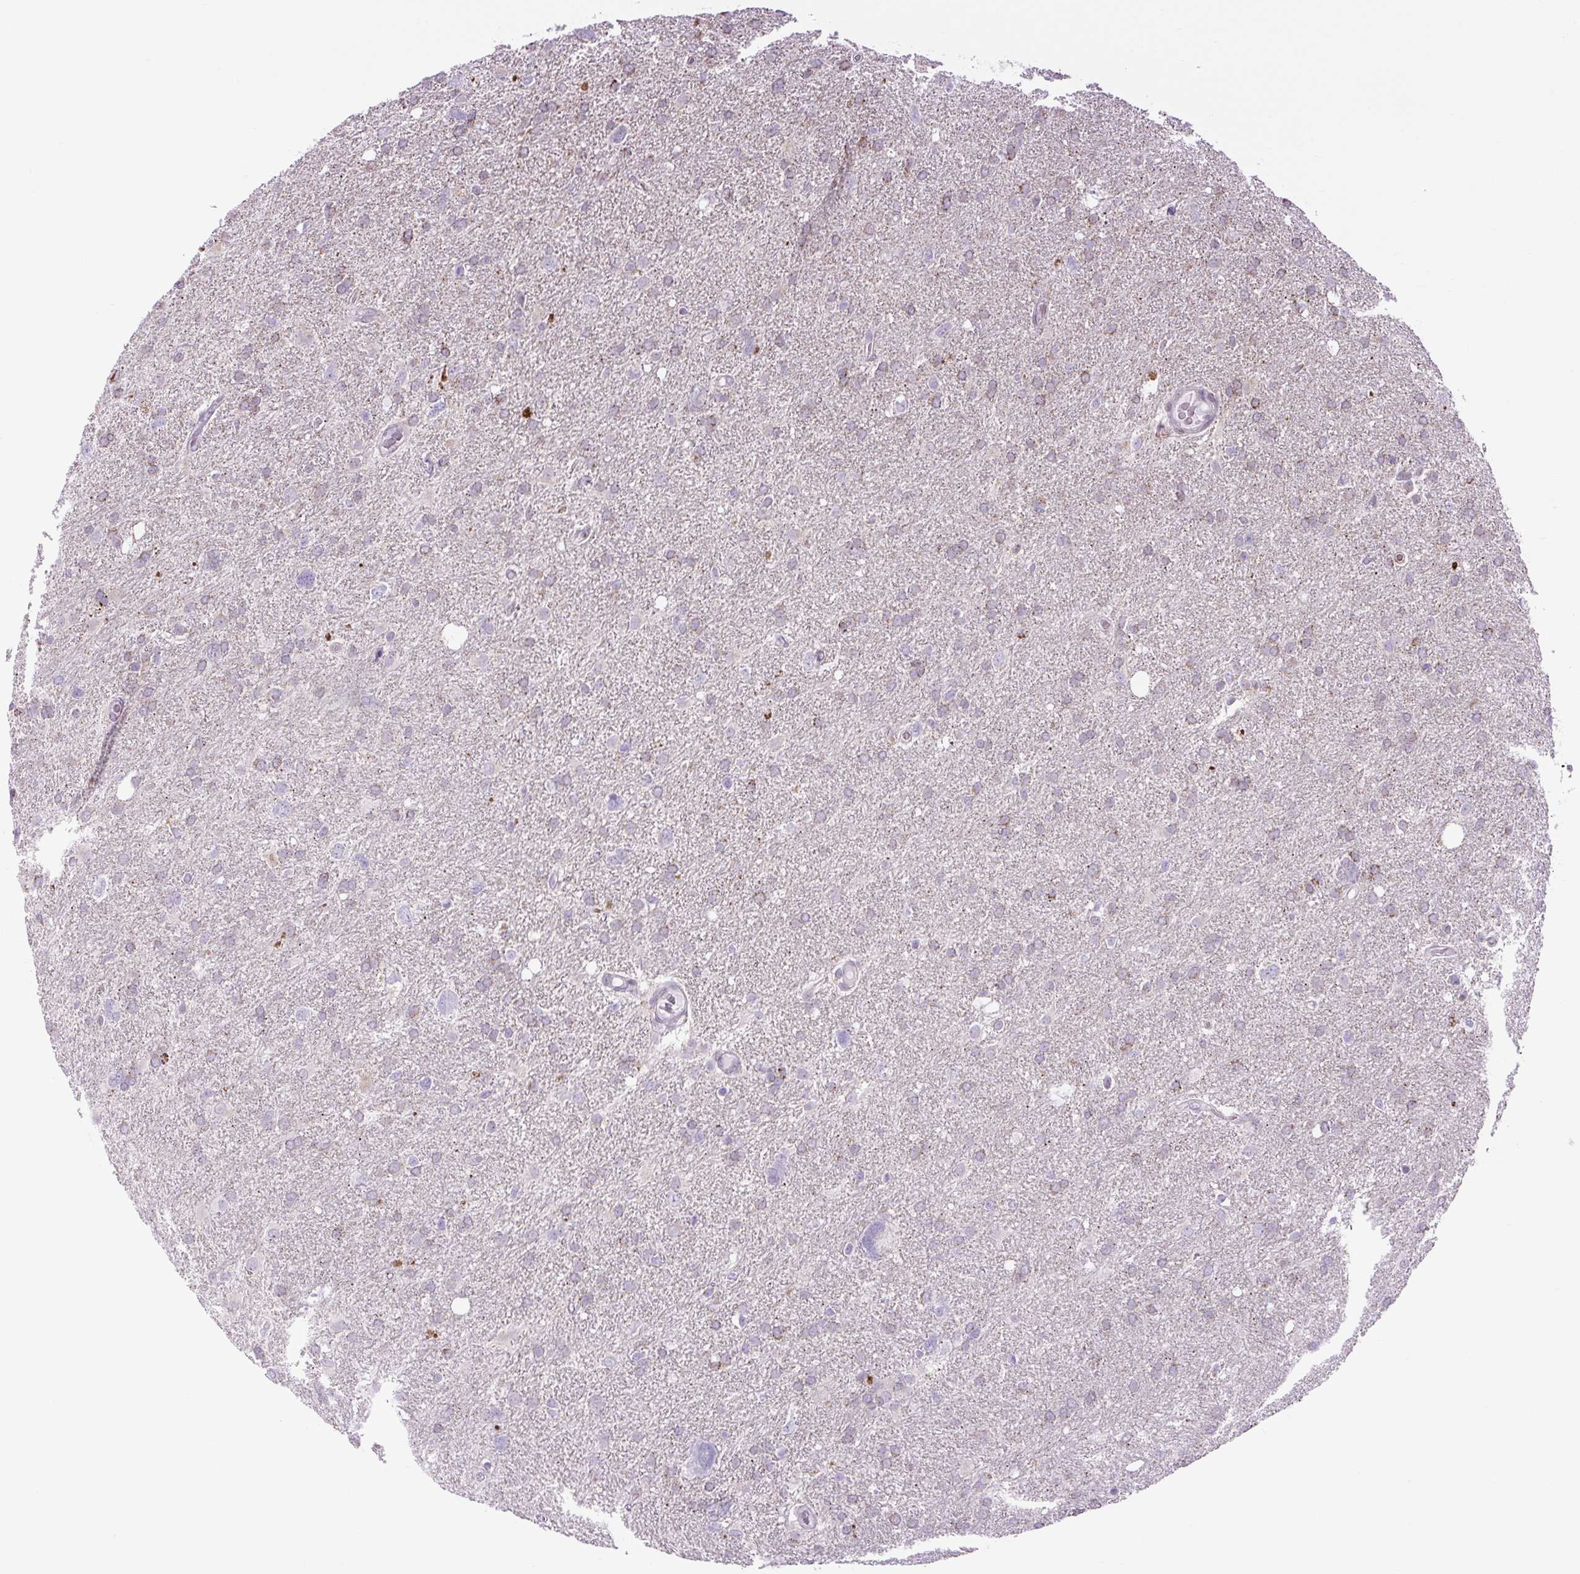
{"staining": {"intensity": "weak", "quantity": "<25%", "location": "cytoplasmic/membranous"}, "tissue": "glioma", "cell_type": "Tumor cells", "image_type": "cancer", "snomed": [{"axis": "morphology", "description": "Glioma, malignant, High grade"}, {"axis": "topography", "description": "Brain"}], "caption": "Photomicrograph shows no protein expression in tumor cells of glioma tissue. (Immunohistochemistry (ihc), brightfield microscopy, high magnification).", "gene": "SCO2", "patient": {"sex": "male", "age": 61}}